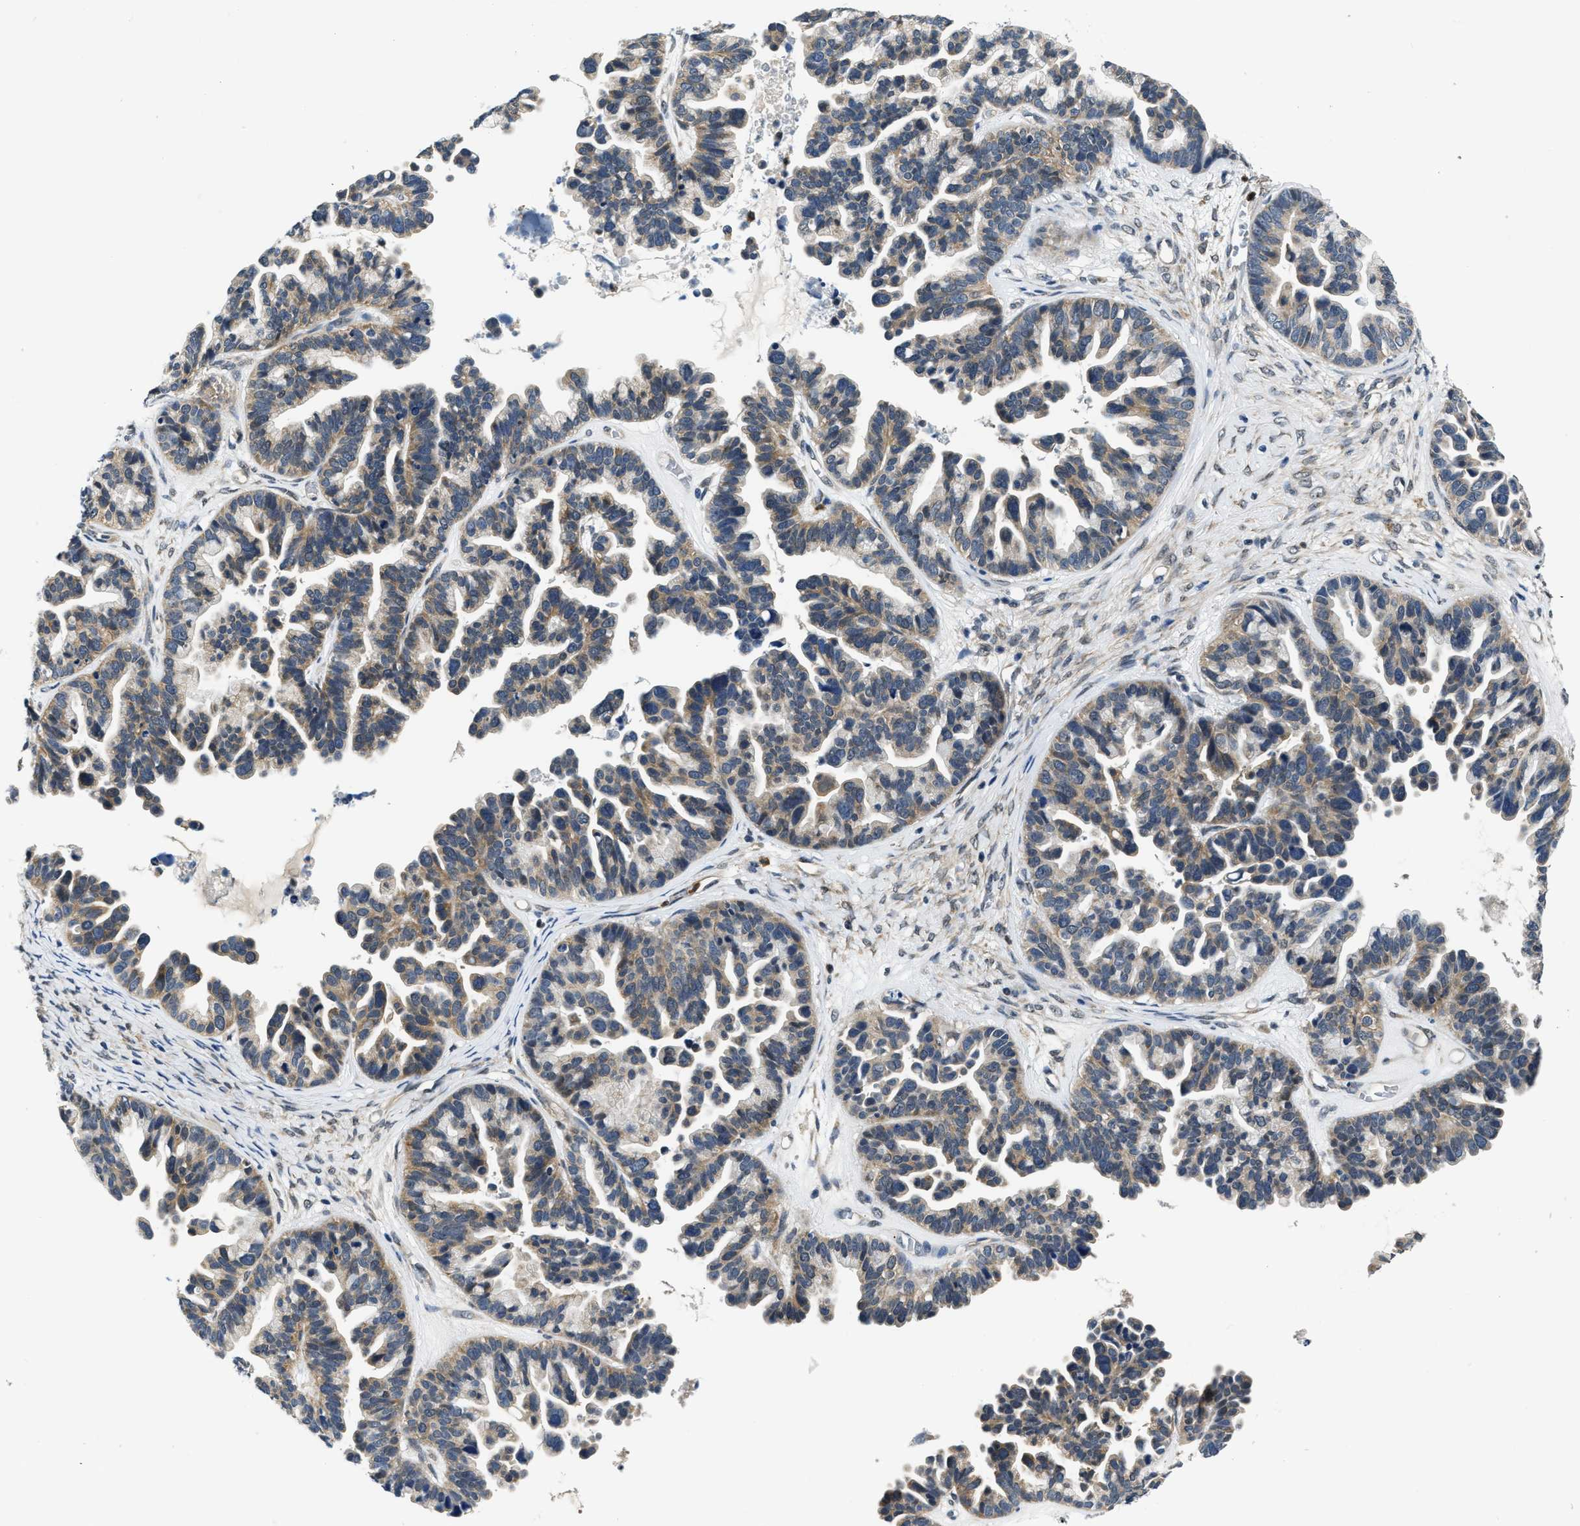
{"staining": {"intensity": "moderate", "quantity": ">75%", "location": "cytoplasmic/membranous"}, "tissue": "ovarian cancer", "cell_type": "Tumor cells", "image_type": "cancer", "snomed": [{"axis": "morphology", "description": "Cystadenocarcinoma, serous, NOS"}, {"axis": "topography", "description": "Ovary"}], "caption": "Human ovarian cancer (serous cystadenocarcinoma) stained with a protein marker reveals moderate staining in tumor cells.", "gene": "SMAD4", "patient": {"sex": "female", "age": 56}}